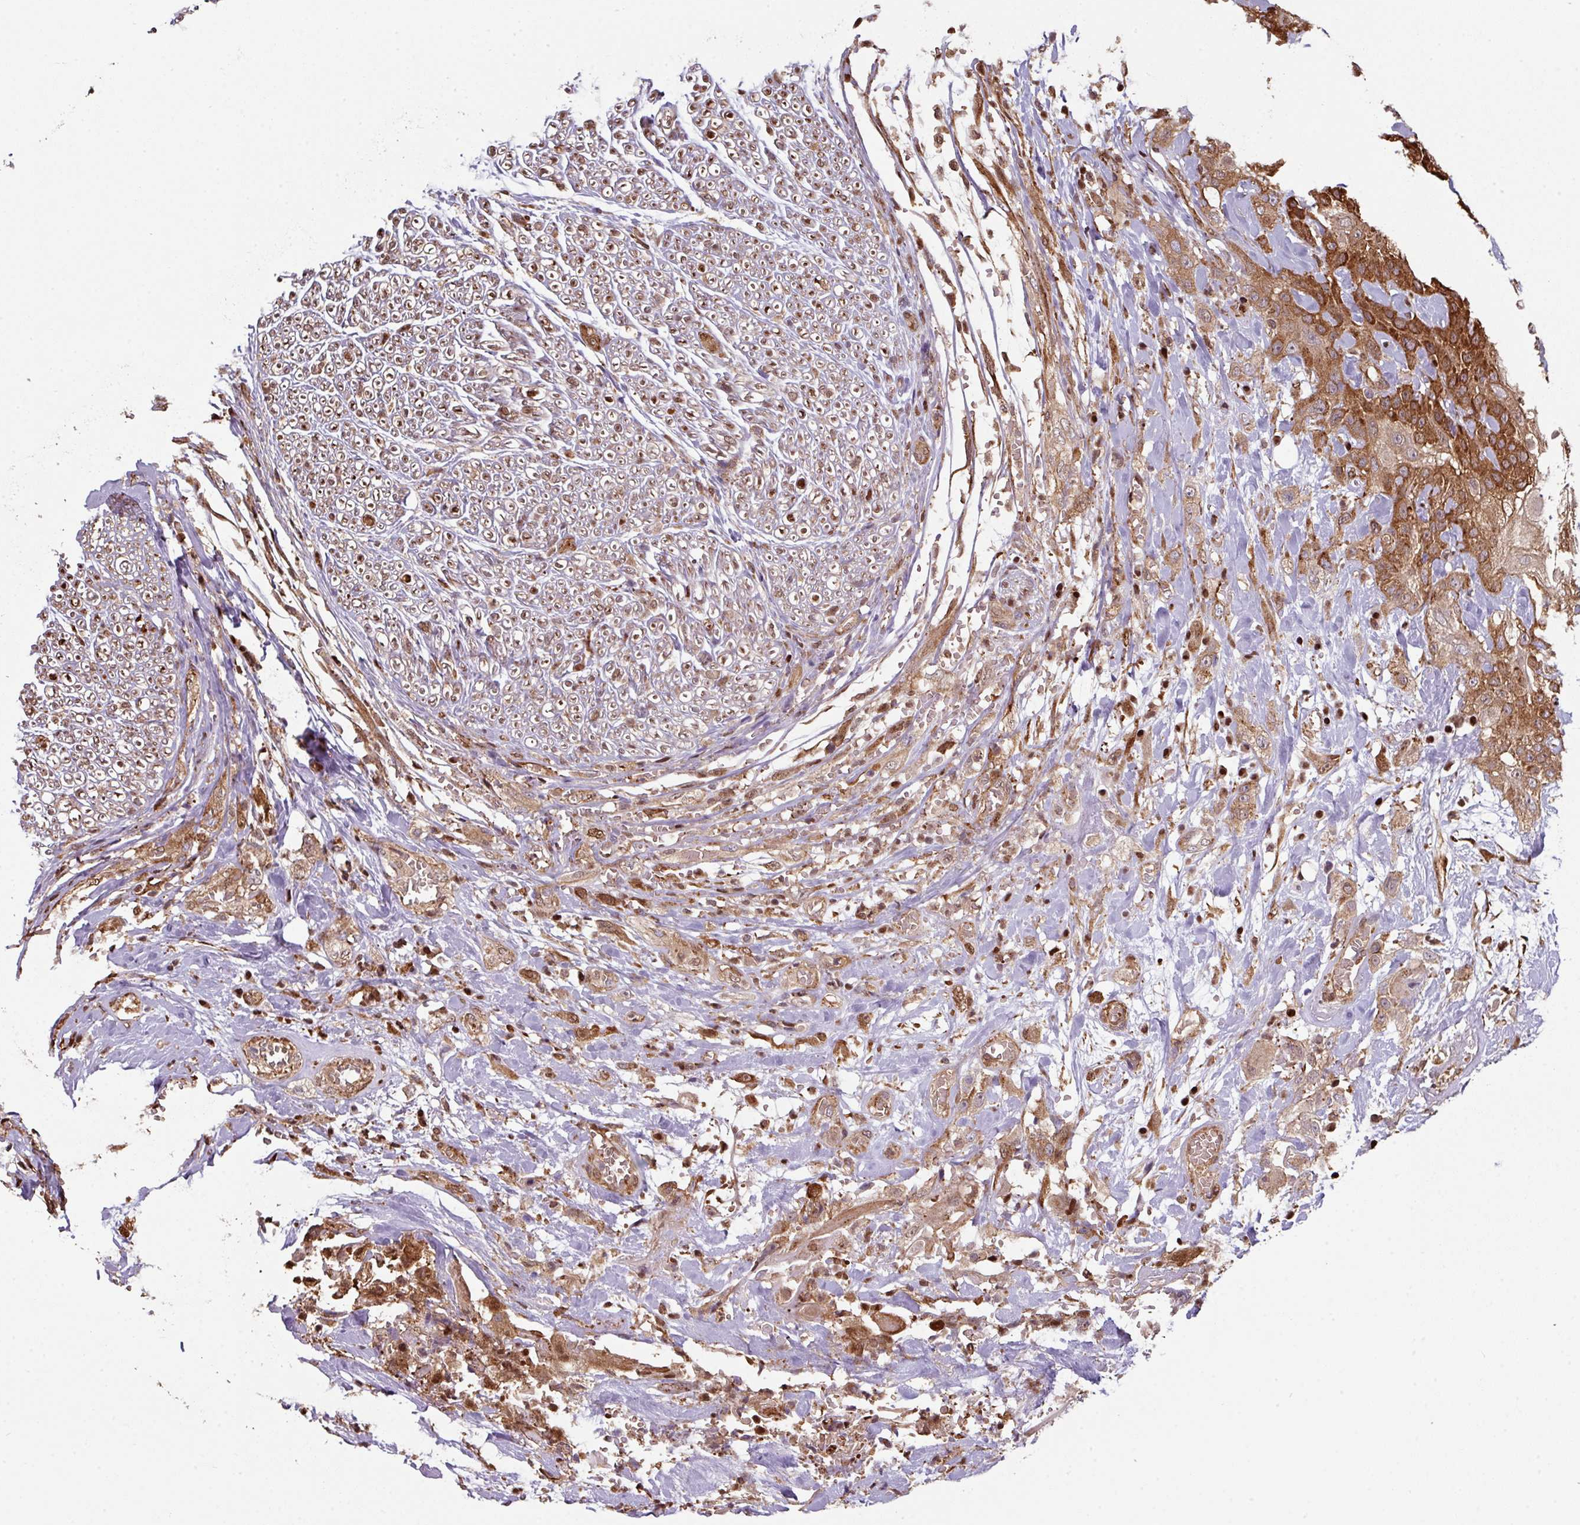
{"staining": {"intensity": "strong", "quantity": "25%-75%", "location": "cytoplasmic/membranous"}, "tissue": "head and neck cancer", "cell_type": "Tumor cells", "image_type": "cancer", "snomed": [{"axis": "morphology", "description": "Squamous cell carcinoma, NOS"}, {"axis": "topography", "description": "Head-Neck"}], "caption": "Squamous cell carcinoma (head and neck) tissue shows strong cytoplasmic/membranous staining in about 25%-75% of tumor cells (DAB = brown stain, brightfield microscopy at high magnification).", "gene": "ANO9", "patient": {"sex": "female", "age": 43}}